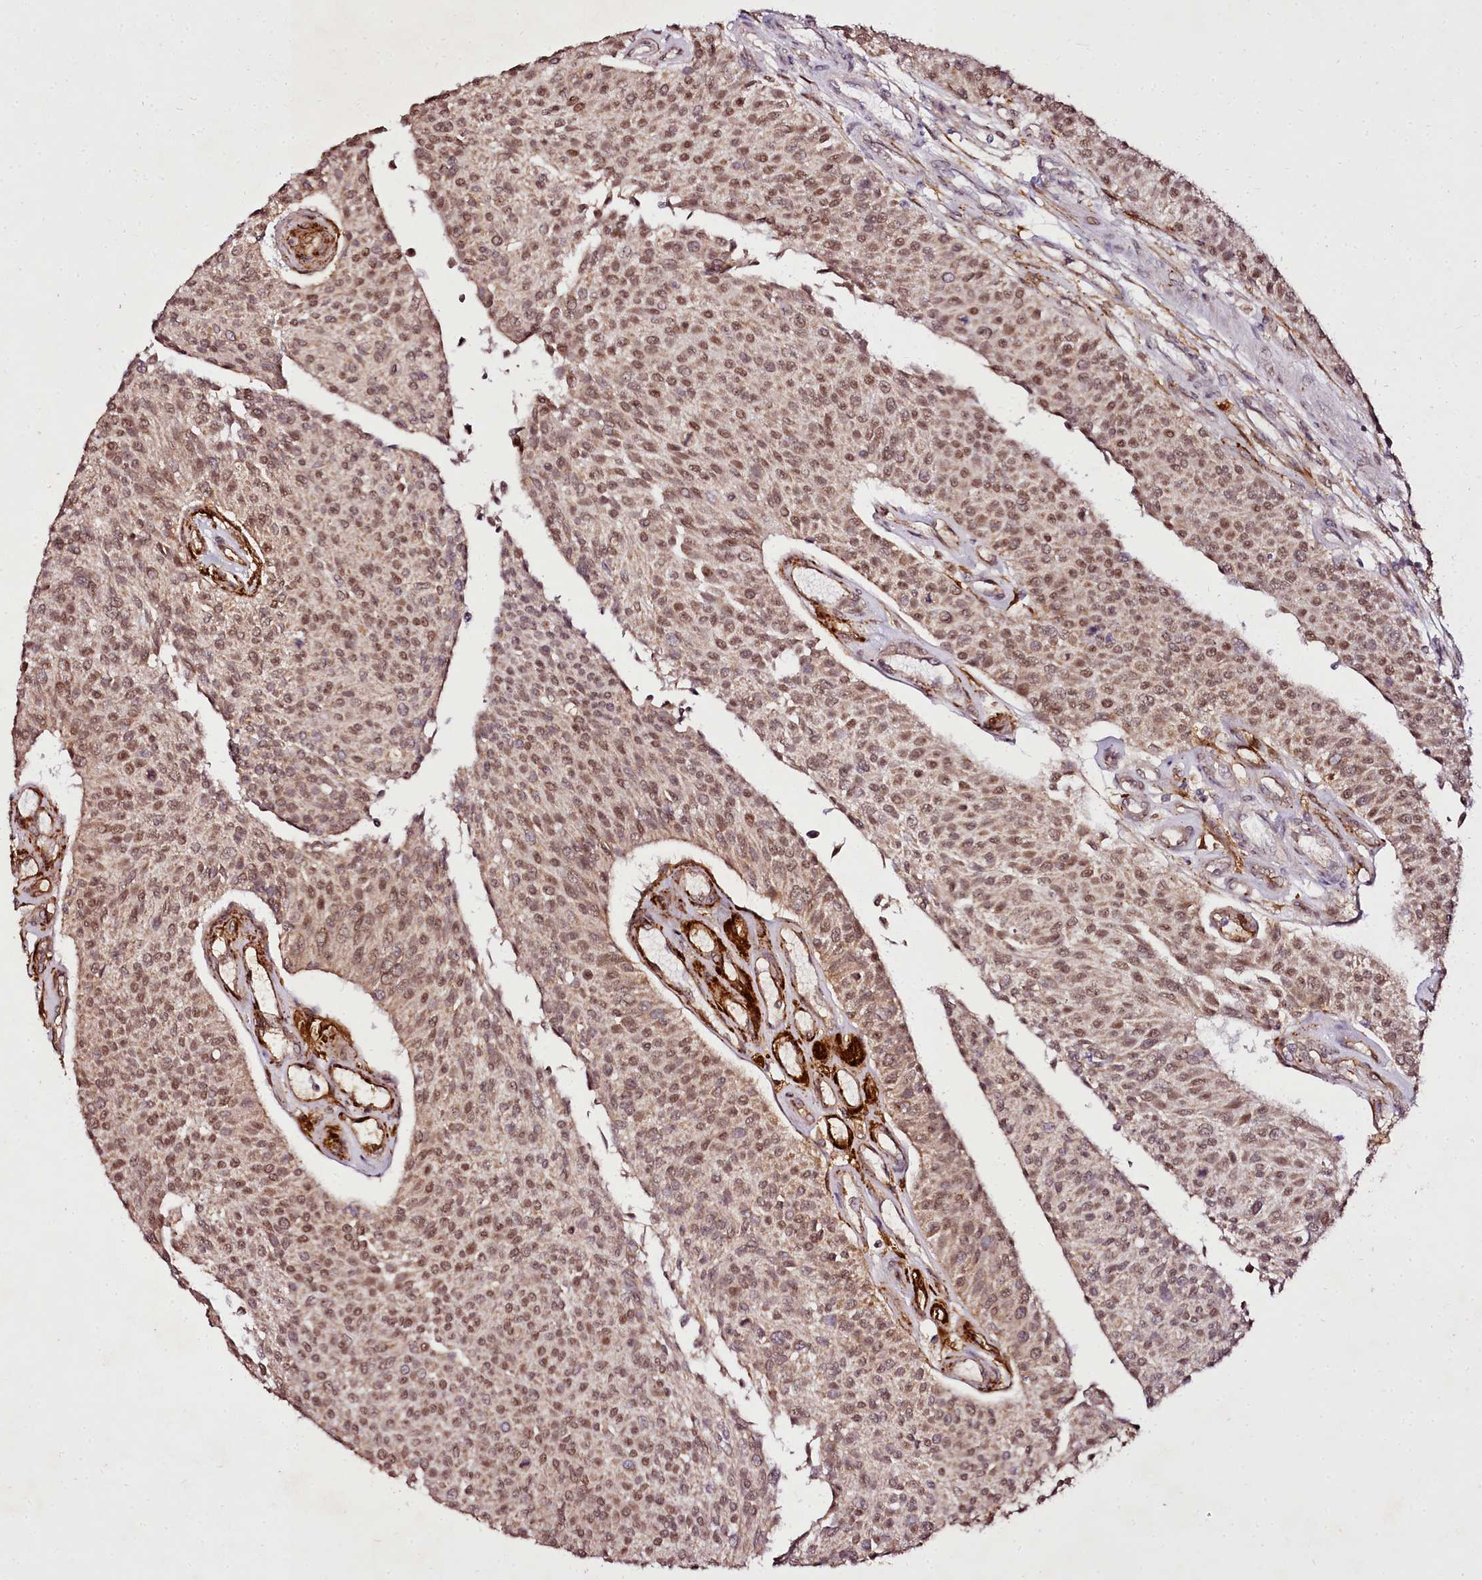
{"staining": {"intensity": "moderate", "quantity": ">75%", "location": "nuclear"}, "tissue": "urothelial cancer", "cell_type": "Tumor cells", "image_type": "cancer", "snomed": [{"axis": "morphology", "description": "Urothelial carcinoma, NOS"}, {"axis": "topography", "description": "Urinary bladder"}], "caption": "This image demonstrates urothelial cancer stained with immunohistochemistry to label a protein in brown. The nuclear of tumor cells show moderate positivity for the protein. Nuclei are counter-stained blue.", "gene": "EDIL3", "patient": {"sex": "male", "age": 55}}